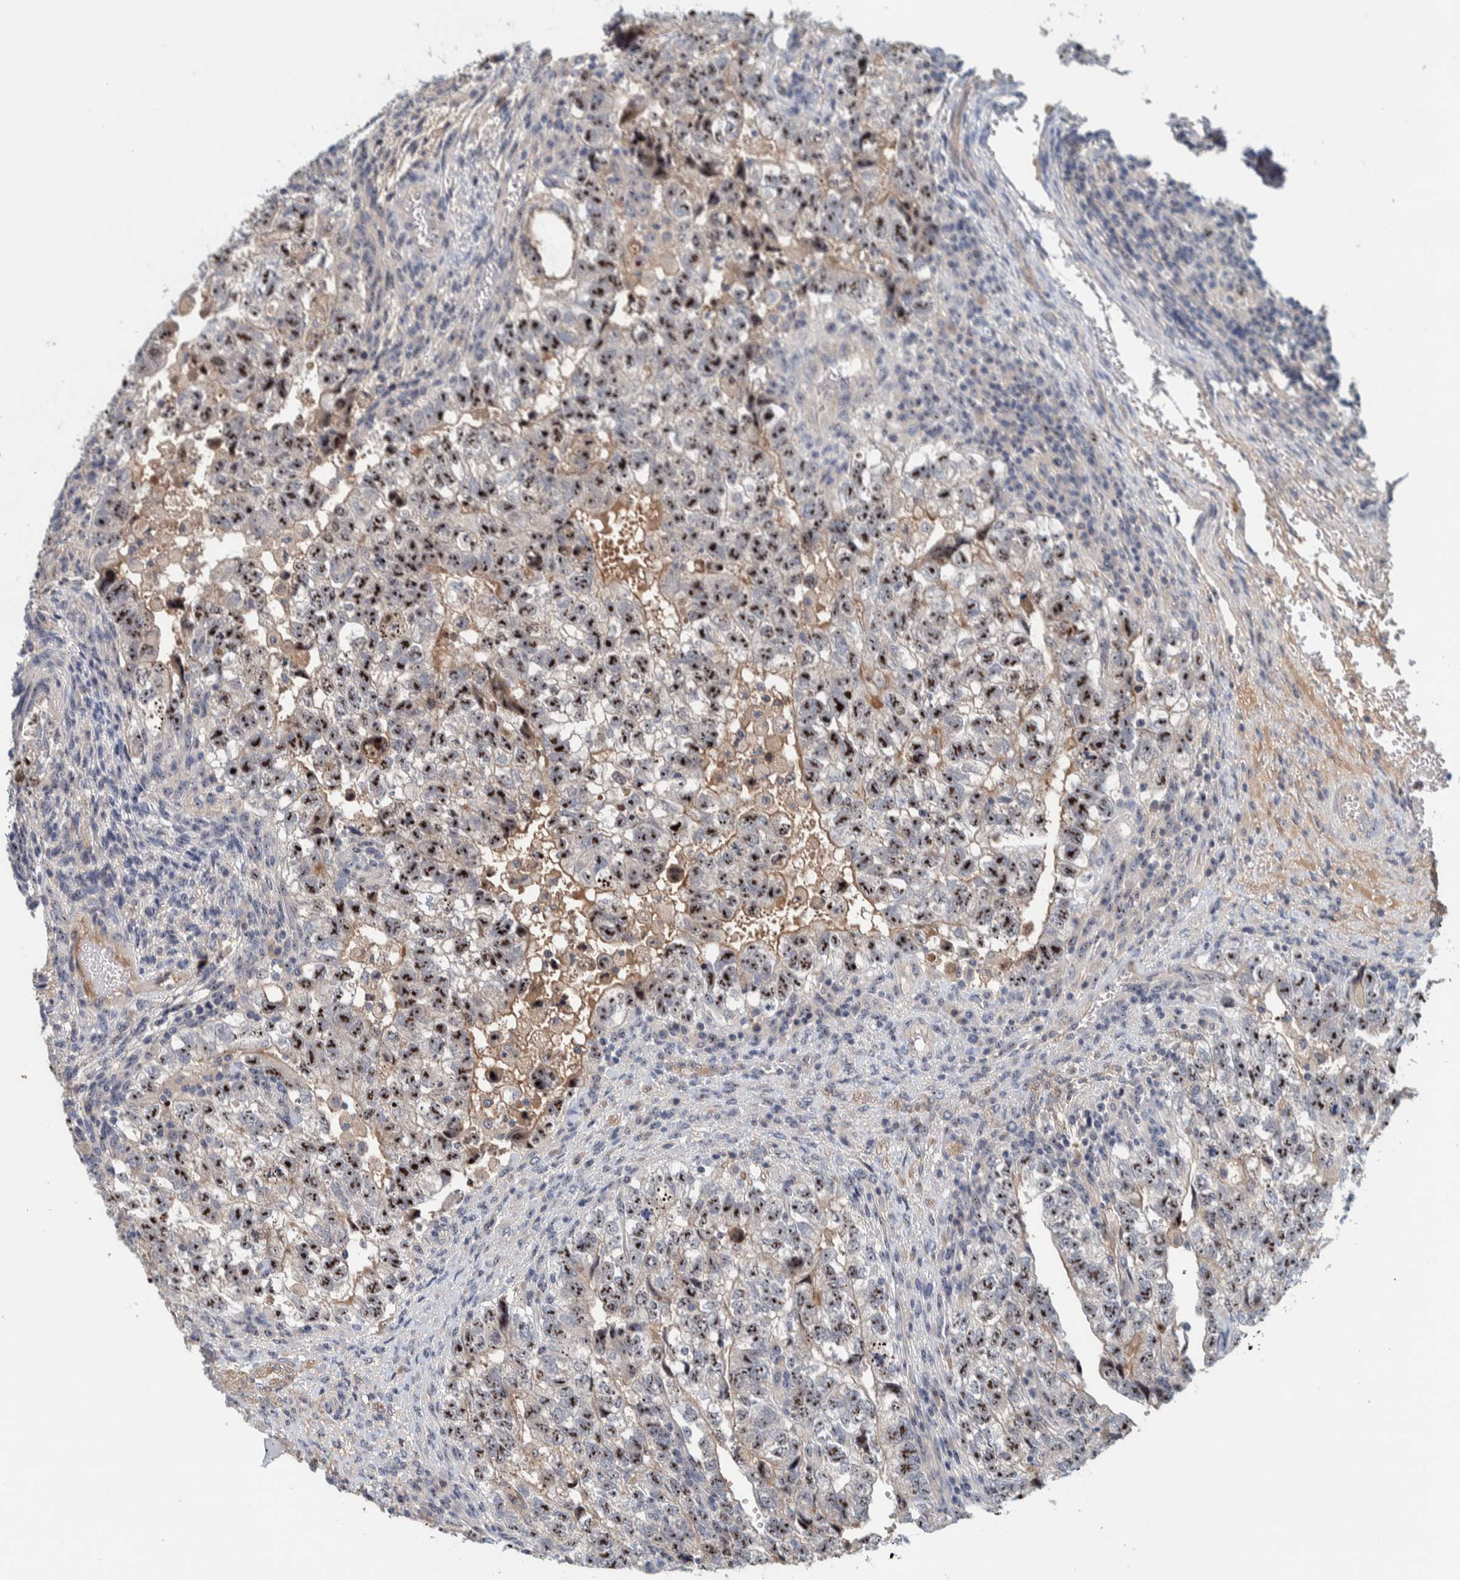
{"staining": {"intensity": "strong", "quantity": ">75%", "location": "nuclear"}, "tissue": "testis cancer", "cell_type": "Tumor cells", "image_type": "cancer", "snomed": [{"axis": "morphology", "description": "Carcinoma, Embryonal, NOS"}, {"axis": "topography", "description": "Testis"}], "caption": "Strong nuclear protein positivity is present in approximately >75% of tumor cells in testis cancer (embryonal carcinoma).", "gene": "NOL11", "patient": {"sex": "male", "age": 36}}